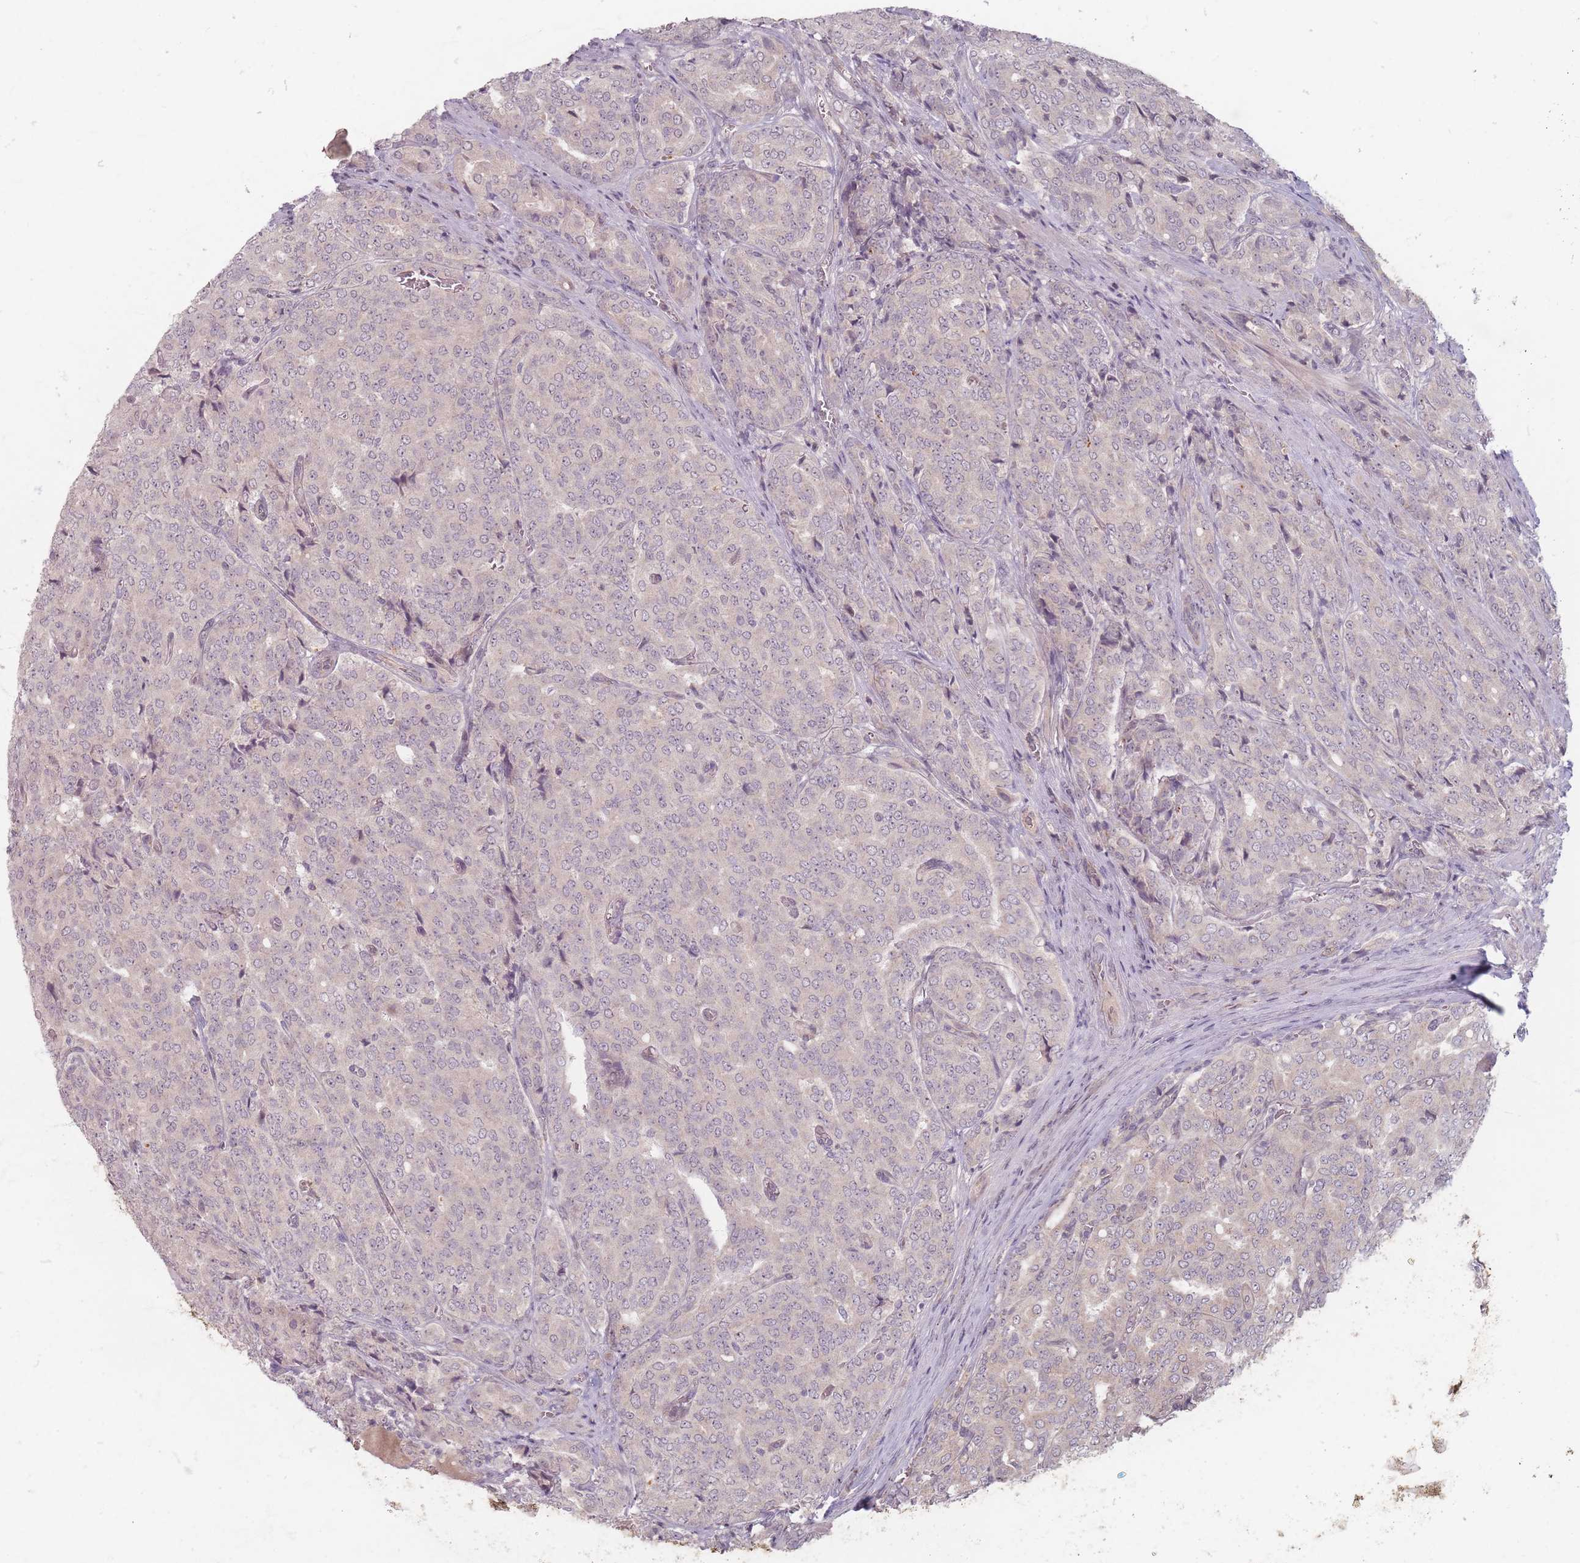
{"staining": {"intensity": "weak", "quantity": "<25%", "location": "cytoplasmic/membranous"}, "tissue": "prostate cancer", "cell_type": "Tumor cells", "image_type": "cancer", "snomed": [{"axis": "morphology", "description": "Adenocarcinoma, High grade"}, {"axis": "topography", "description": "Prostate"}], "caption": "Immunohistochemical staining of prostate cancer demonstrates no significant staining in tumor cells. Nuclei are stained in blue.", "gene": "GABRA6", "patient": {"sex": "male", "age": 68}}